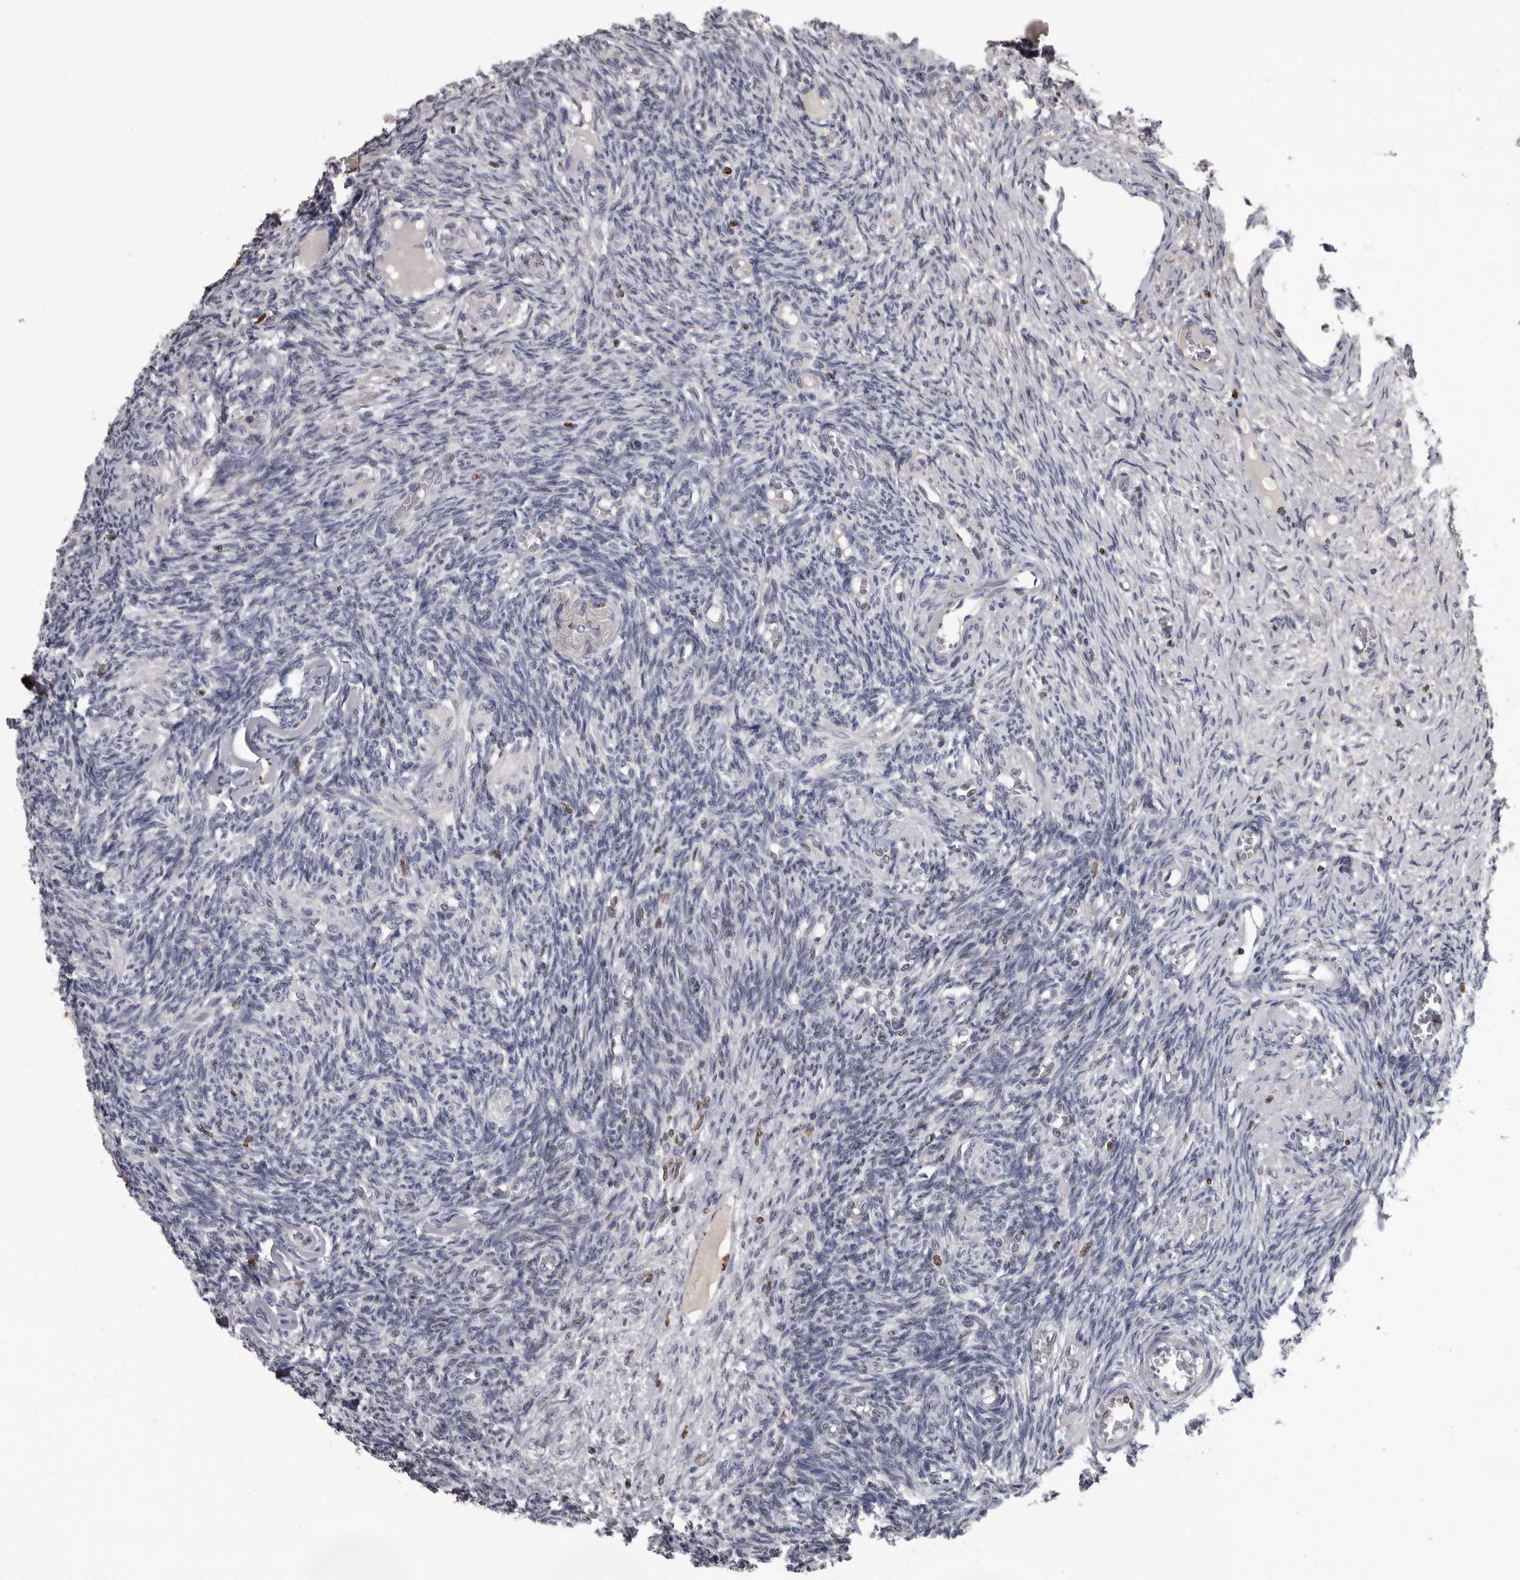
{"staining": {"intensity": "negative", "quantity": "none", "location": "none"}, "tissue": "ovary", "cell_type": "Ovarian stroma cells", "image_type": "normal", "snomed": [{"axis": "morphology", "description": "Normal tissue, NOS"}, {"axis": "topography", "description": "Ovary"}], "caption": "This is an immunohistochemistry micrograph of normal ovary. There is no positivity in ovarian stroma cells.", "gene": "AHR", "patient": {"sex": "female", "age": 27}}